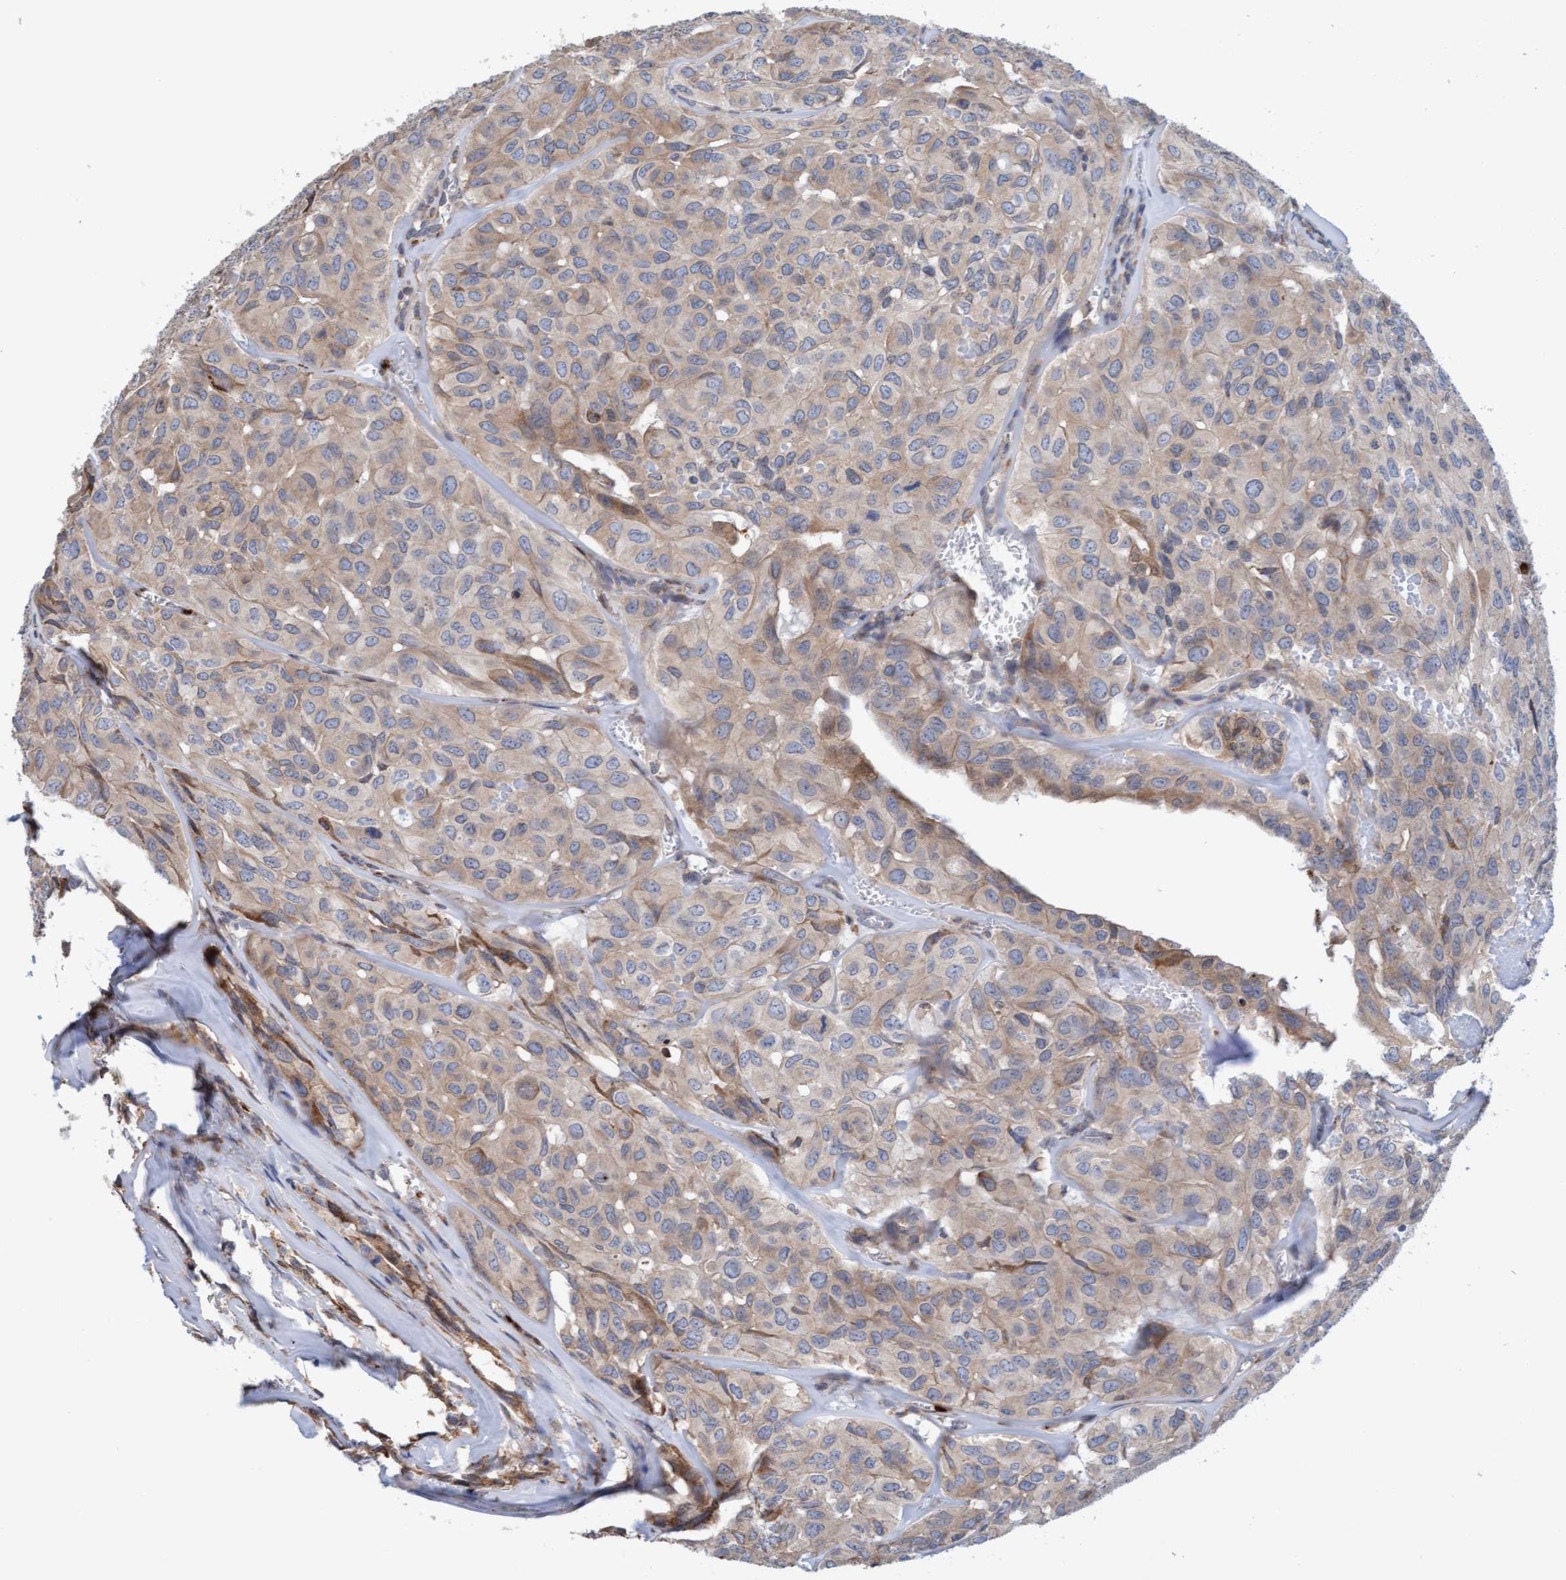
{"staining": {"intensity": "weak", "quantity": ">75%", "location": "cytoplasmic/membranous"}, "tissue": "head and neck cancer", "cell_type": "Tumor cells", "image_type": "cancer", "snomed": [{"axis": "morphology", "description": "Adenocarcinoma, NOS"}, {"axis": "topography", "description": "Salivary gland, NOS"}, {"axis": "topography", "description": "Head-Neck"}], "caption": "An image of human head and neck cancer stained for a protein reveals weak cytoplasmic/membranous brown staining in tumor cells. The staining was performed using DAB (3,3'-diaminobenzidine) to visualize the protein expression in brown, while the nuclei were stained in blue with hematoxylin (Magnification: 20x).", "gene": "MMP8", "patient": {"sex": "female", "age": 76}}